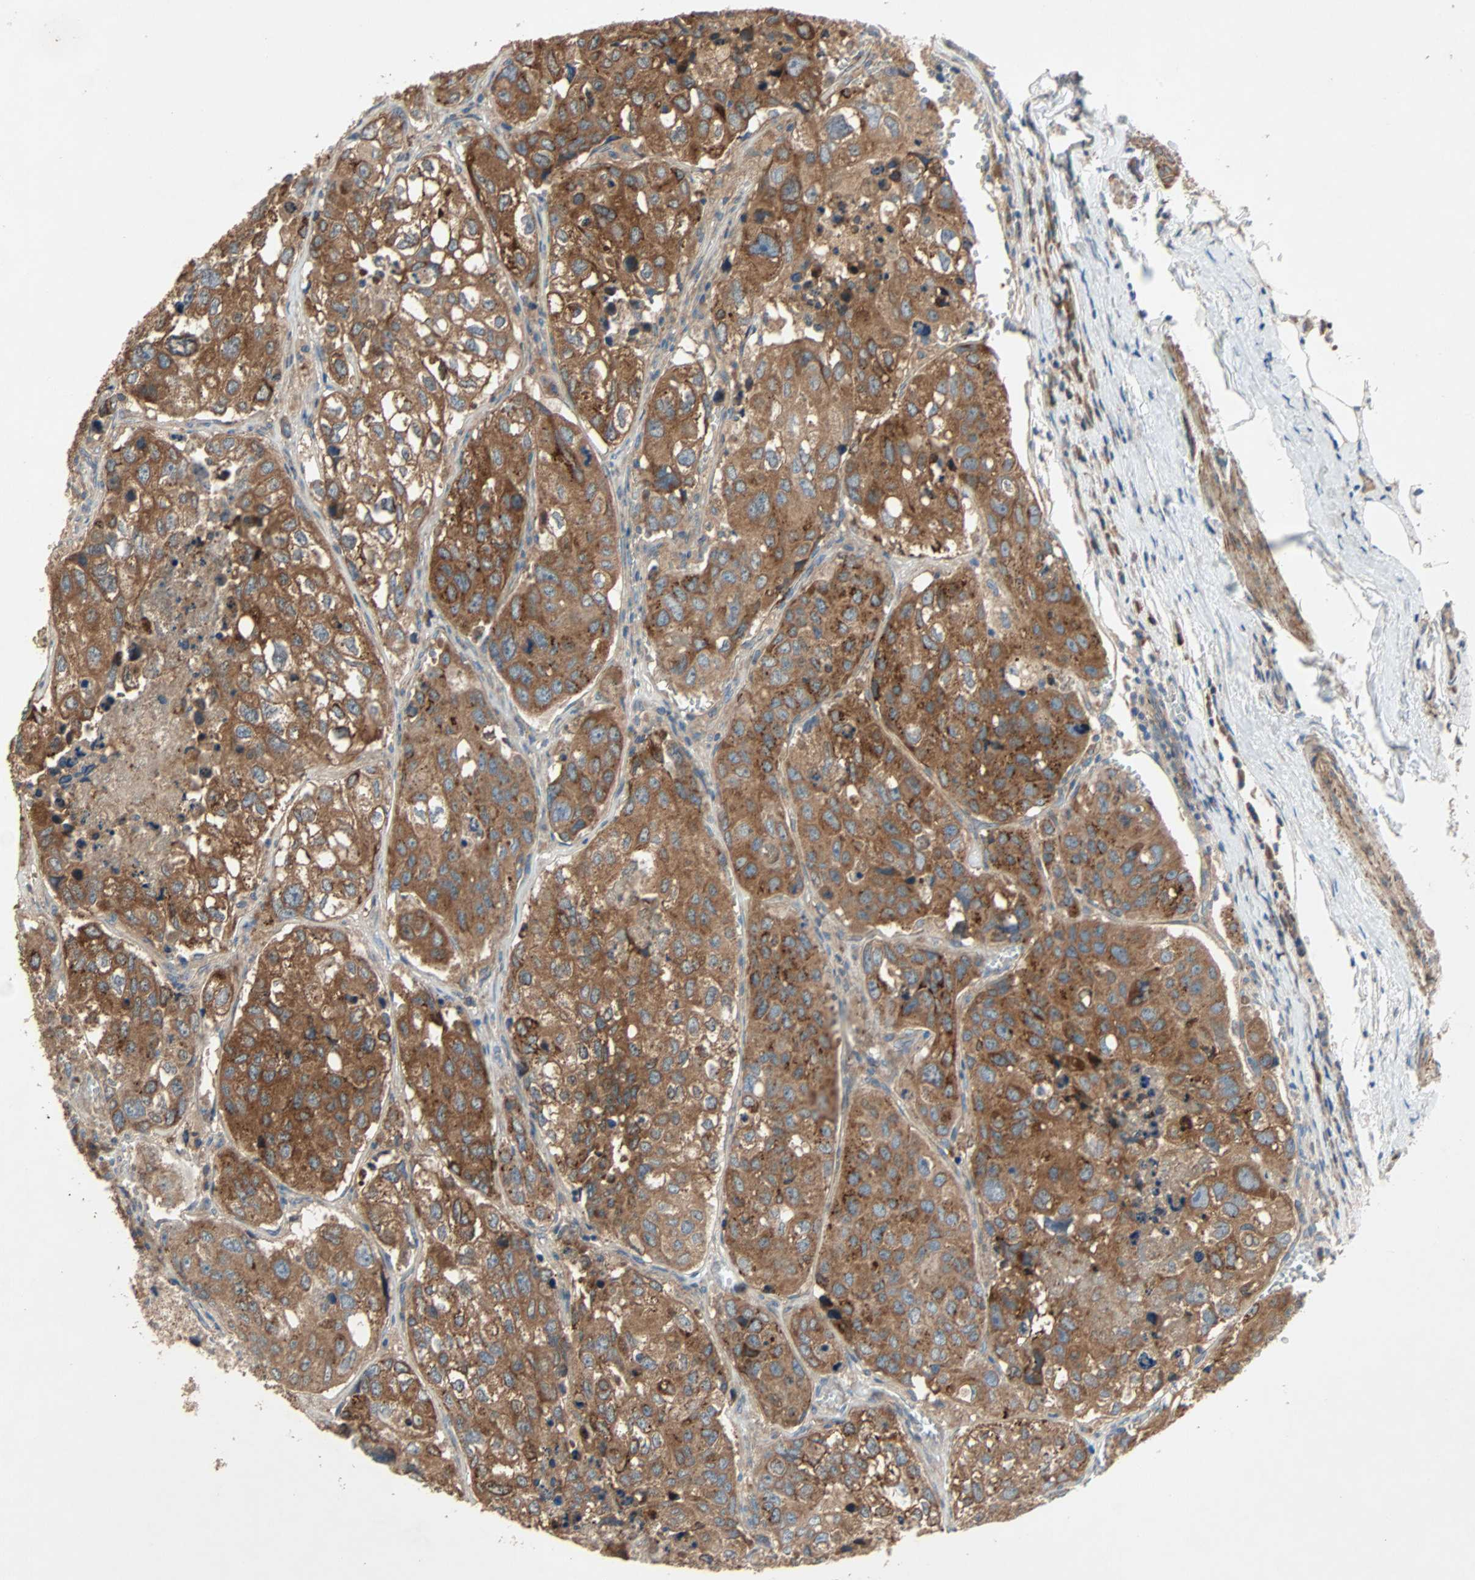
{"staining": {"intensity": "moderate", "quantity": ">75%", "location": "cytoplasmic/membranous"}, "tissue": "urothelial cancer", "cell_type": "Tumor cells", "image_type": "cancer", "snomed": [{"axis": "morphology", "description": "Urothelial carcinoma, High grade"}, {"axis": "topography", "description": "Lymph node"}, {"axis": "topography", "description": "Urinary bladder"}], "caption": "A photomicrograph of urothelial cancer stained for a protein reveals moderate cytoplasmic/membranous brown staining in tumor cells.", "gene": "XYLT1", "patient": {"sex": "male", "age": 51}}